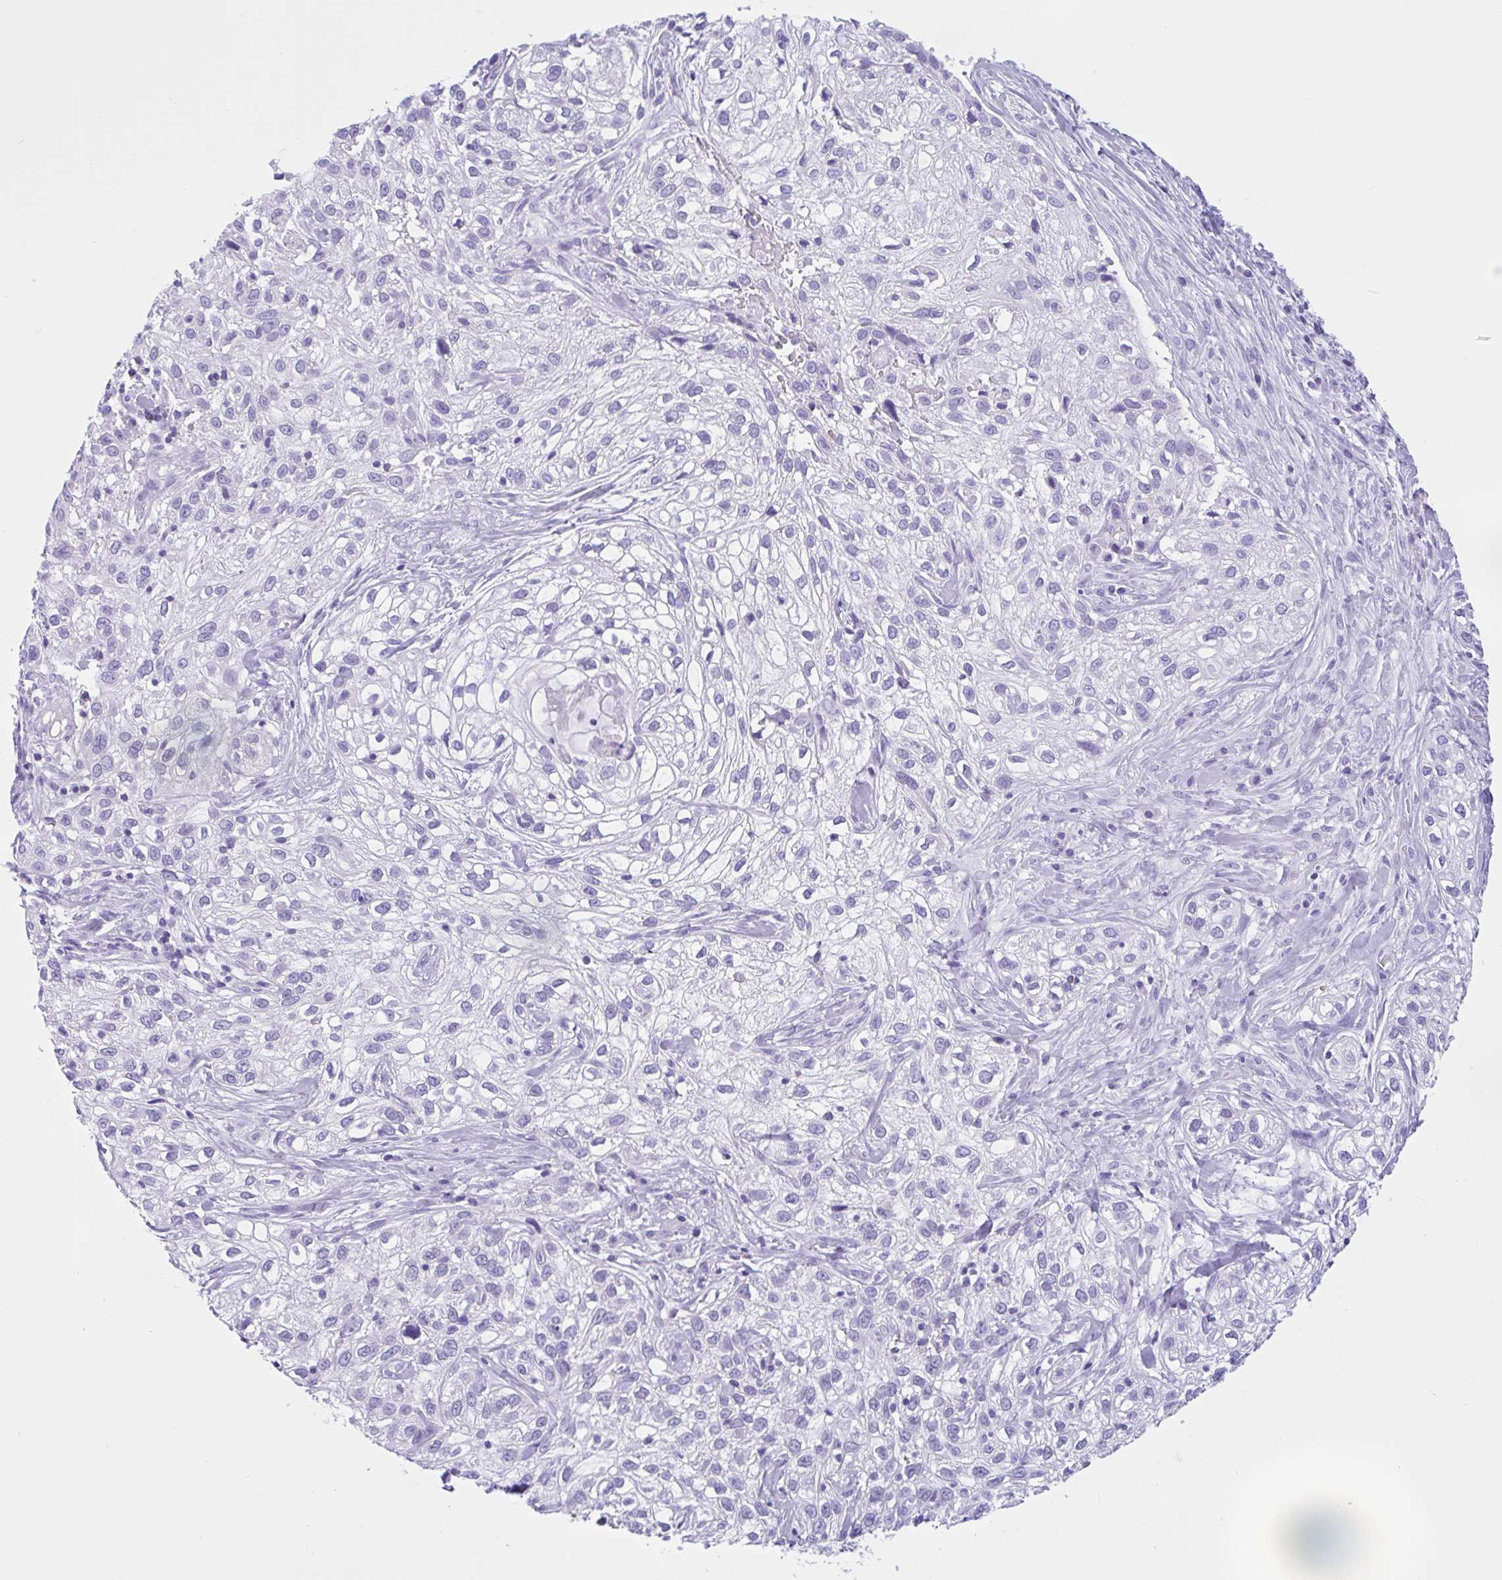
{"staining": {"intensity": "negative", "quantity": "none", "location": "none"}, "tissue": "skin cancer", "cell_type": "Tumor cells", "image_type": "cancer", "snomed": [{"axis": "morphology", "description": "Squamous cell carcinoma, NOS"}, {"axis": "topography", "description": "Skin"}], "caption": "Immunohistochemistry (IHC) photomicrograph of neoplastic tissue: skin cancer stained with DAB (3,3'-diaminobenzidine) demonstrates no significant protein positivity in tumor cells.", "gene": "ZNF319", "patient": {"sex": "male", "age": 82}}